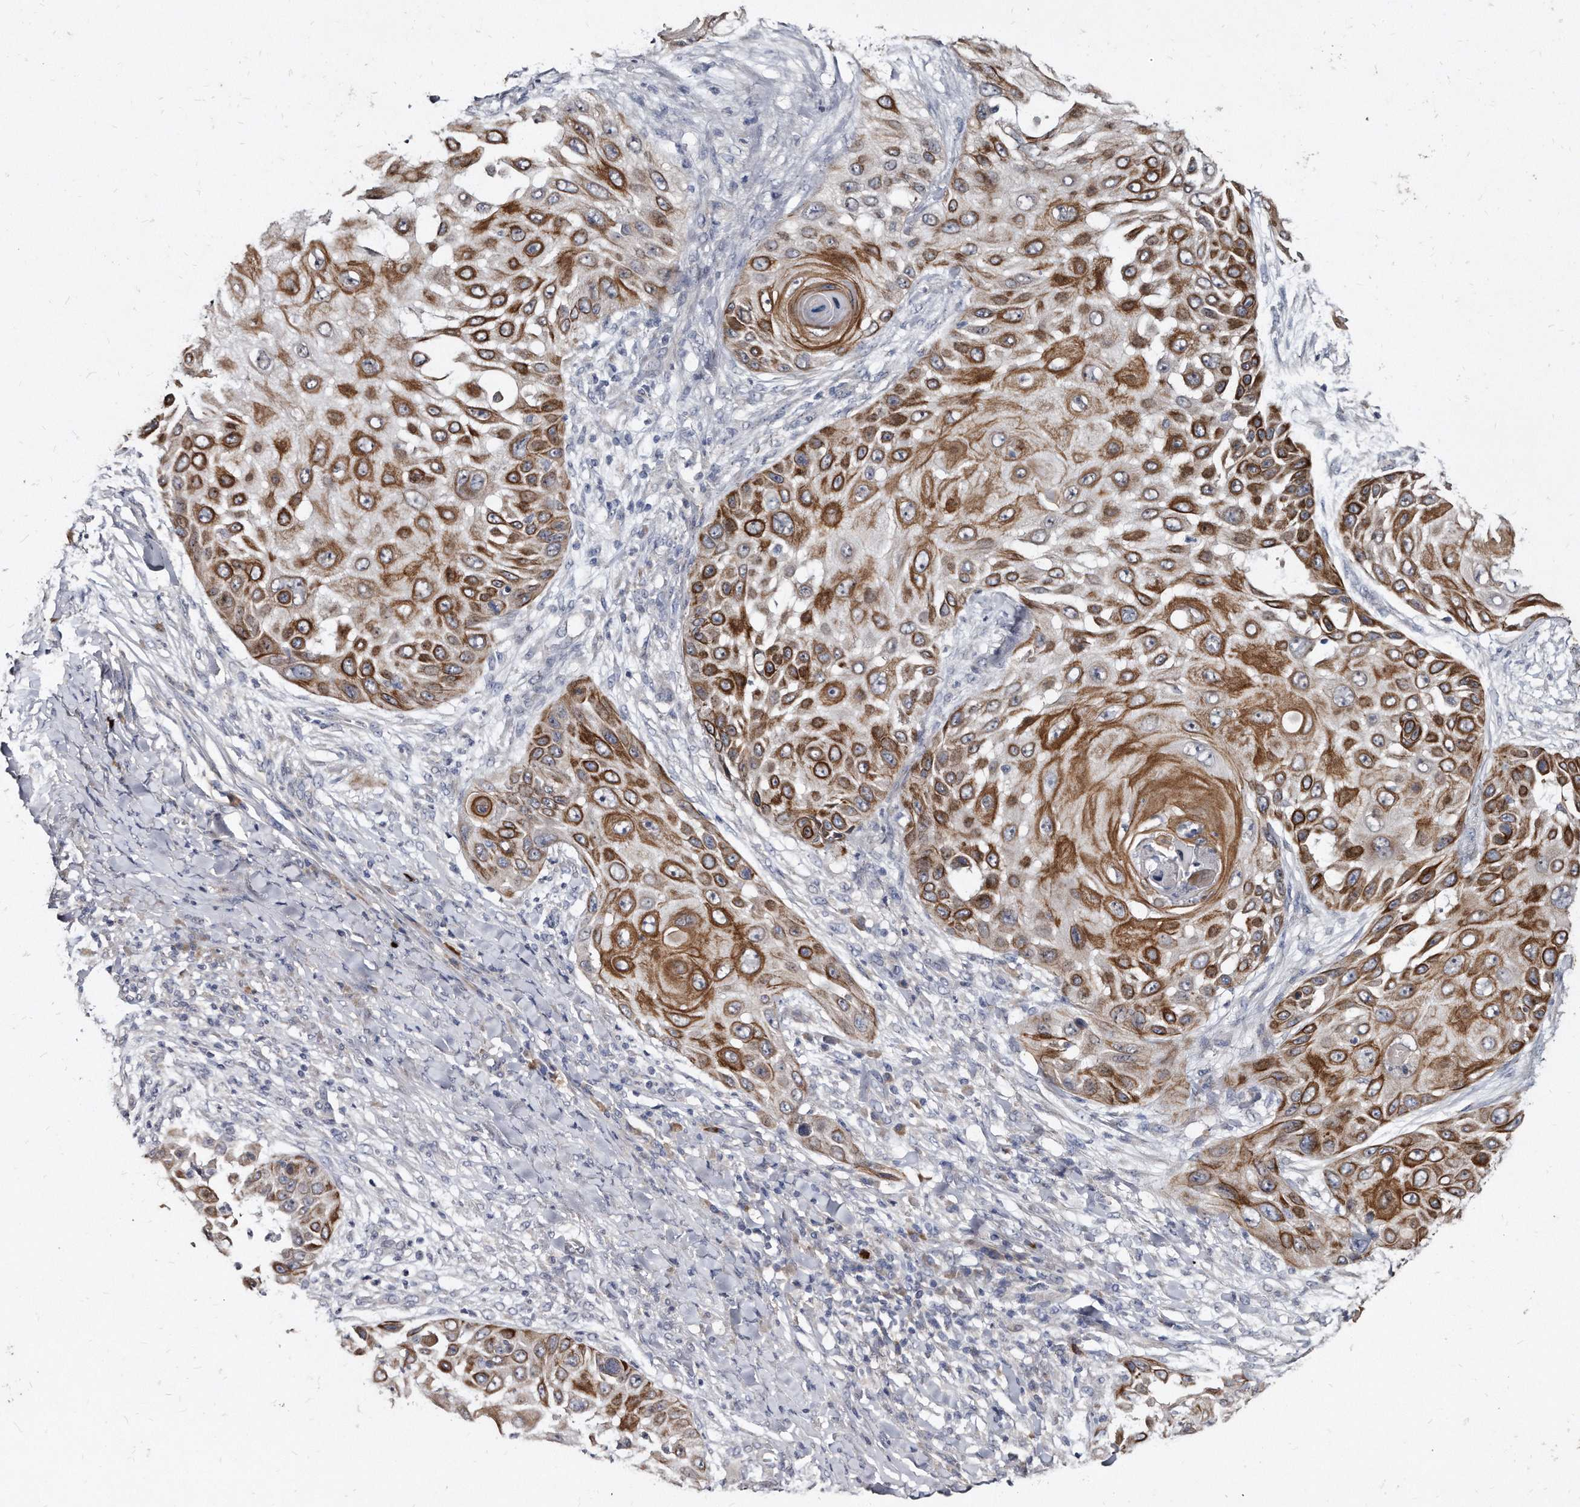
{"staining": {"intensity": "strong", "quantity": ">75%", "location": "cytoplasmic/membranous"}, "tissue": "skin cancer", "cell_type": "Tumor cells", "image_type": "cancer", "snomed": [{"axis": "morphology", "description": "Squamous cell carcinoma, NOS"}, {"axis": "topography", "description": "Skin"}], "caption": "IHC image of human squamous cell carcinoma (skin) stained for a protein (brown), which shows high levels of strong cytoplasmic/membranous positivity in about >75% of tumor cells.", "gene": "KLHDC3", "patient": {"sex": "female", "age": 44}}